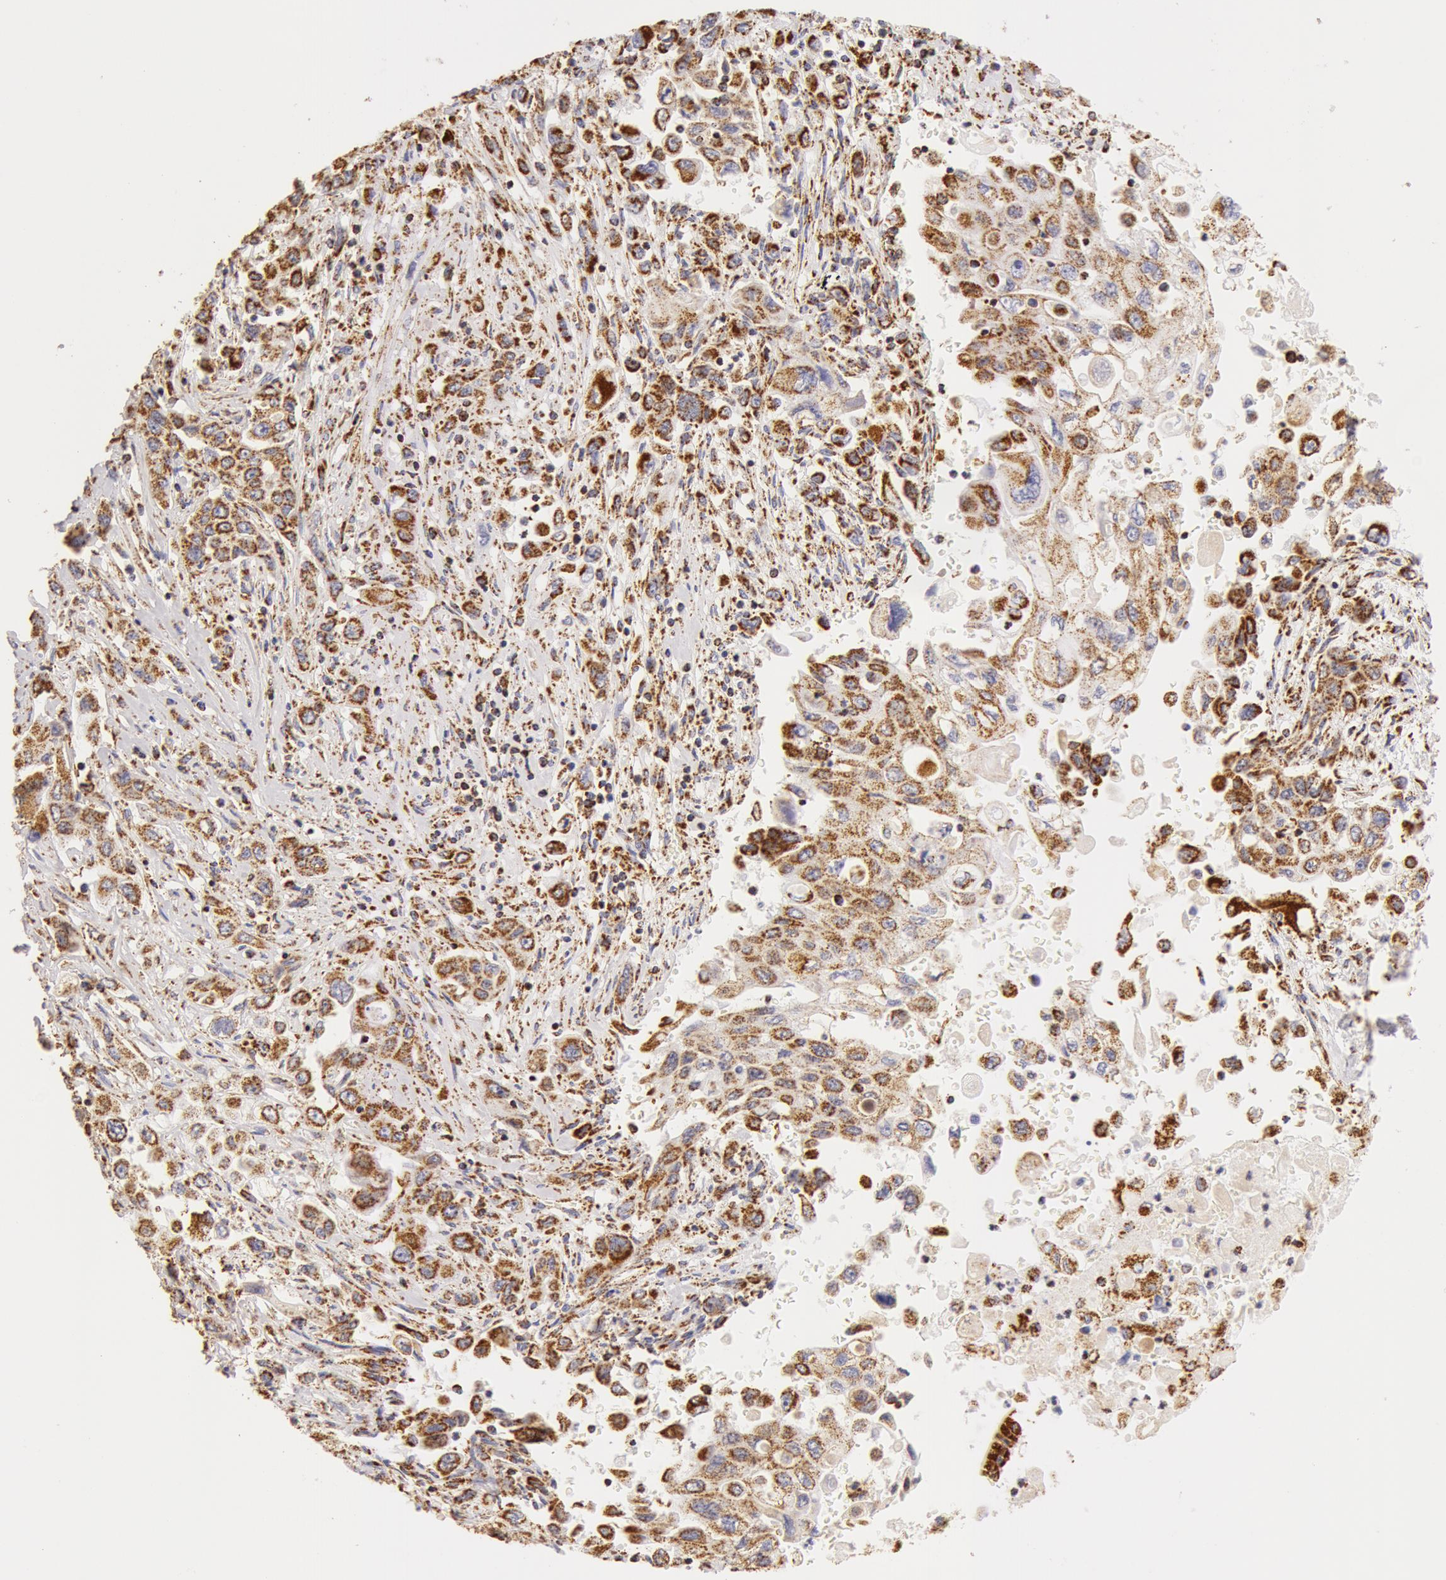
{"staining": {"intensity": "strong", "quantity": ">75%", "location": "cytoplasmic/membranous"}, "tissue": "pancreatic cancer", "cell_type": "Tumor cells", "image_type": "cancer", "snomed": [{"axis": "morphology", "description": "Adenocarcinoma, NOS"}, {"axis": "topography", "description": "Pancreas"}], "caption": "Human pancreatic cancer stained with a protein marker shows strong staining in tumor cells.", "gene": "ATP5F1B", "patient": {"sex": "male", "age": 70}}